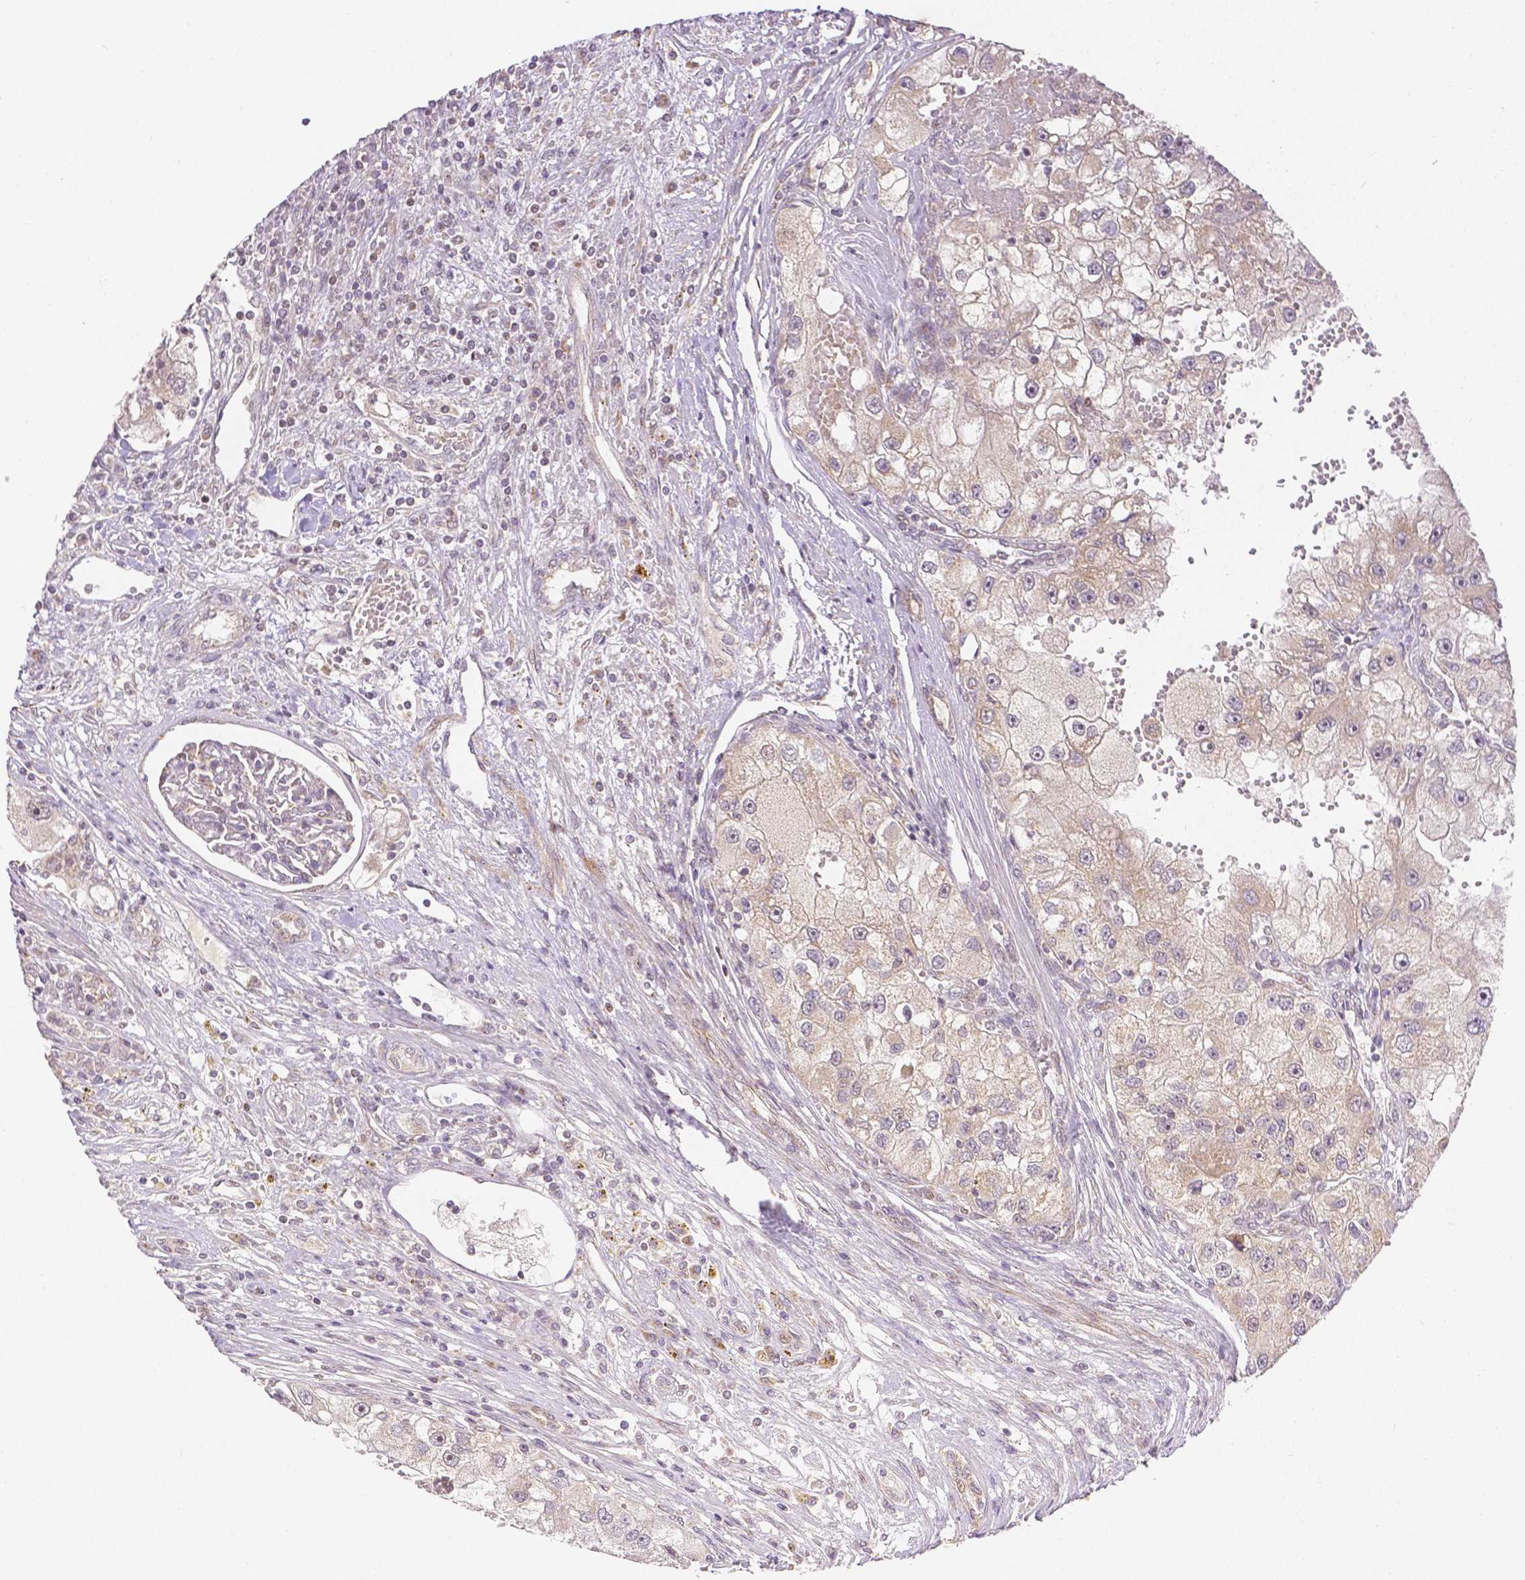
{"staining": {"intensity": "weak", "quantity": "<25%", "location": "nuclear"}, "tissue": "renal cancer", "cell_type": "Tumor cells", "image_type": "cancer", "snomed": [{"axis": "morphology", "description": "Adenocarcinoma, NOS"}, {"axis": "topography", "description": "Kidney"}], "caption": "An IHC photomicrograph of renal cancer is shown. There is no staining in tumor cells of renal cancer. Brightfield microscopy of immunohistochemistry stained with DAB (3,3'-diaminobenzidine) (brown) and hematoxylin (blue), captured at high magnification.", "gene": "RHOT1", "patient": {"sex": "male", "age": 63}}